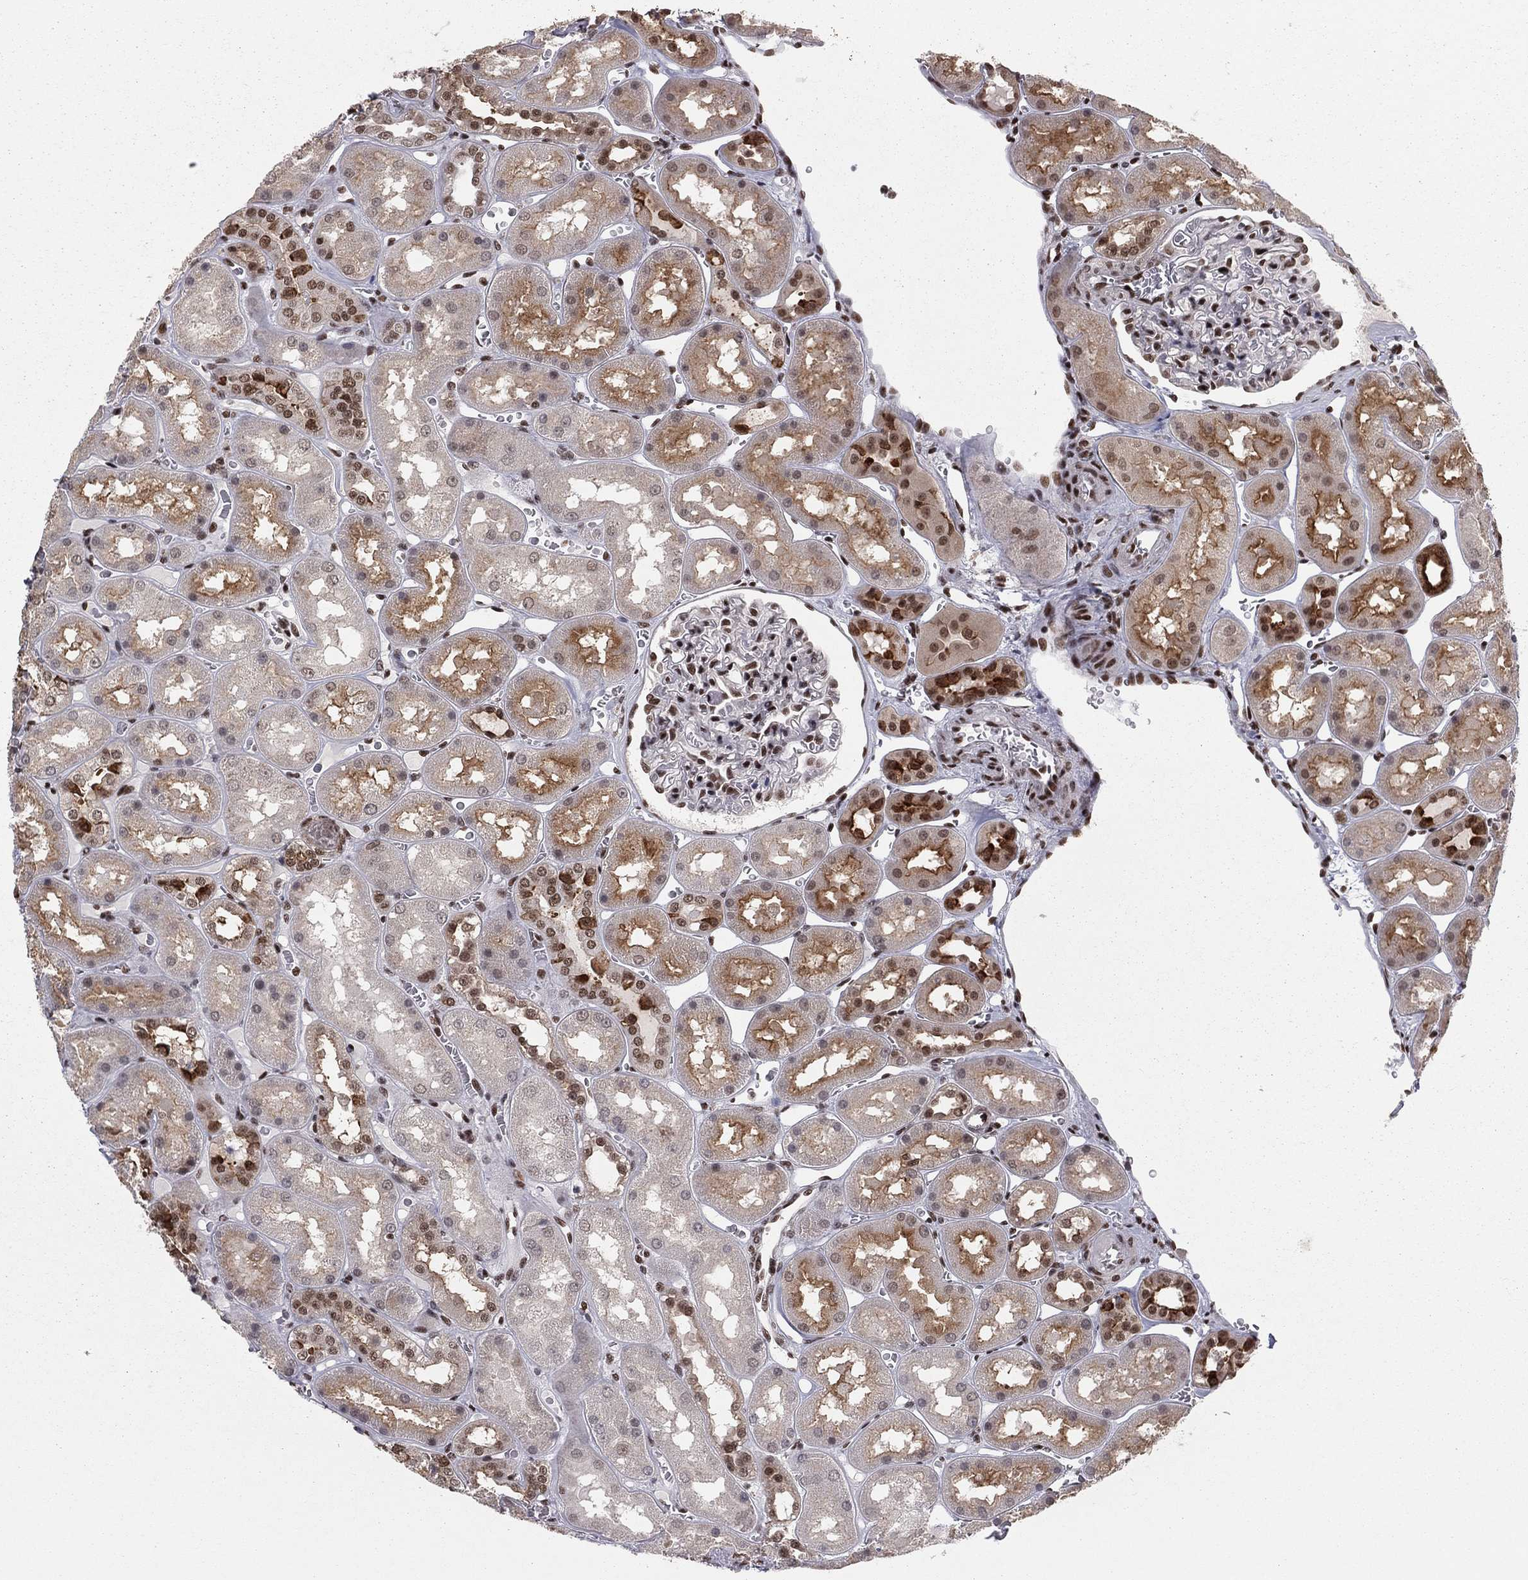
{"staining": {"intensity": "strong", "quantity": "25%-75%", "location": "nuclear"}, "tissue": "kidney", "cell_type": "Cells in glomeruli", "image_type": "normal", "snomed": [{"axis": "morphology", "description": "Normal tissue, NOS"}, {"axis": "topography", "description": "Kidney"}], "caption": "Strong nuclear protein positivity is present in about 25%-75% of cells in glomeruli in kidney.", "gene": "NFYB", "patient": {"sex": "male", "age": 73}}